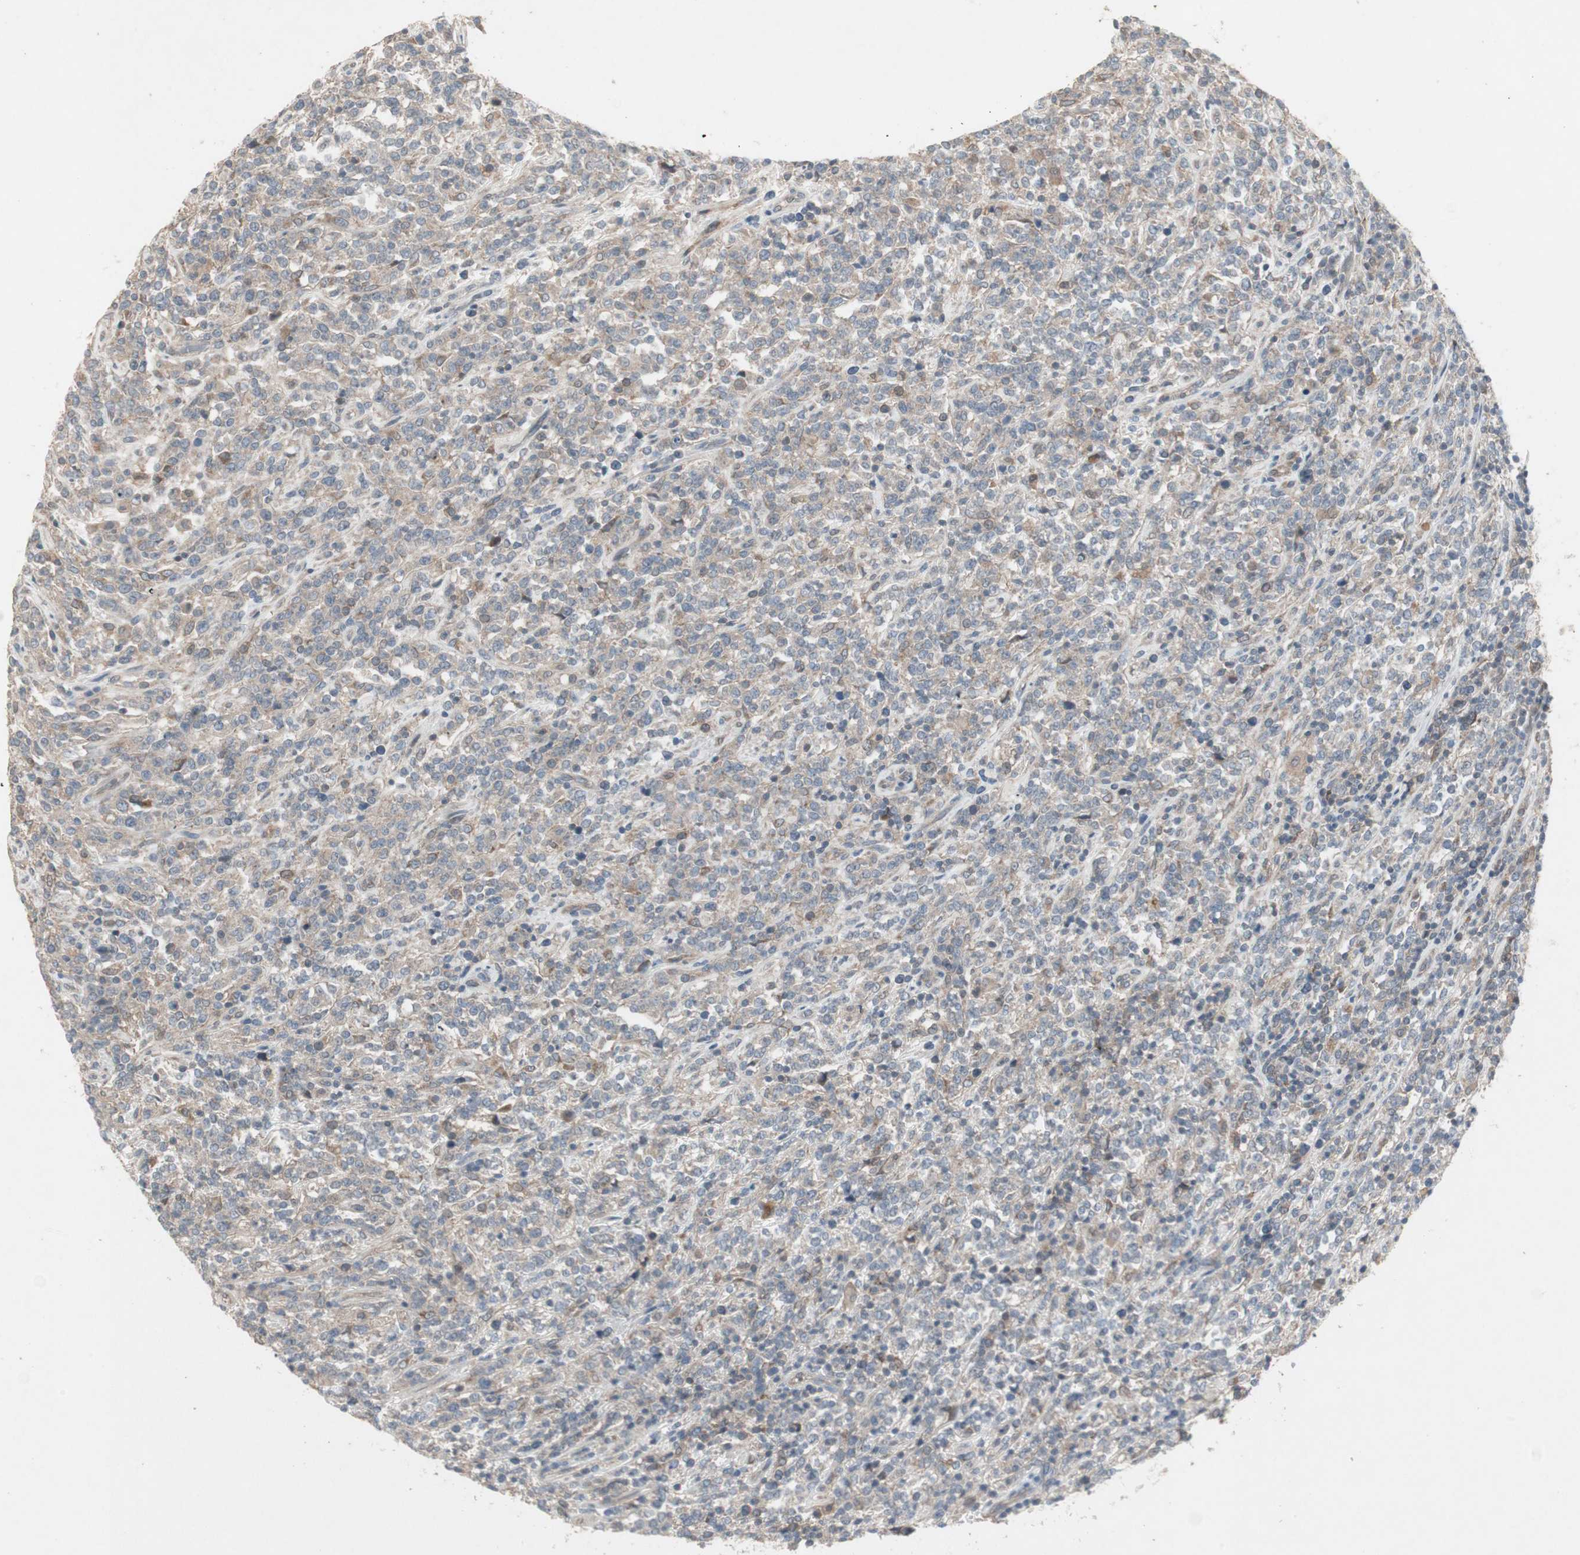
{"staining": {"intensity": "weak", "quantity": "<25%", "location": "cytoplasmic/membranous"}, "tissue": "lymphoma", "cell_type": "Tumor cells", "image_type": "cancer", "snomed": [{"axis": "morphology", "description": "Malignant lymphoma, non-Hodgkin's type, High grade"}, {"axis": "topography", "description": "Soft tissue"}], "caption": "An immunohistochemistry (IHC) image of malignant lymphoma, non-Hodgkin's type (high-grade) is shown. There is no staining in tumor cells of malignant lymphoma, non-Hodgkin's type (high-grade).", "gene": "JMJD7-PLA2G4B", "patient": {"sex": "male", "age": 18}}